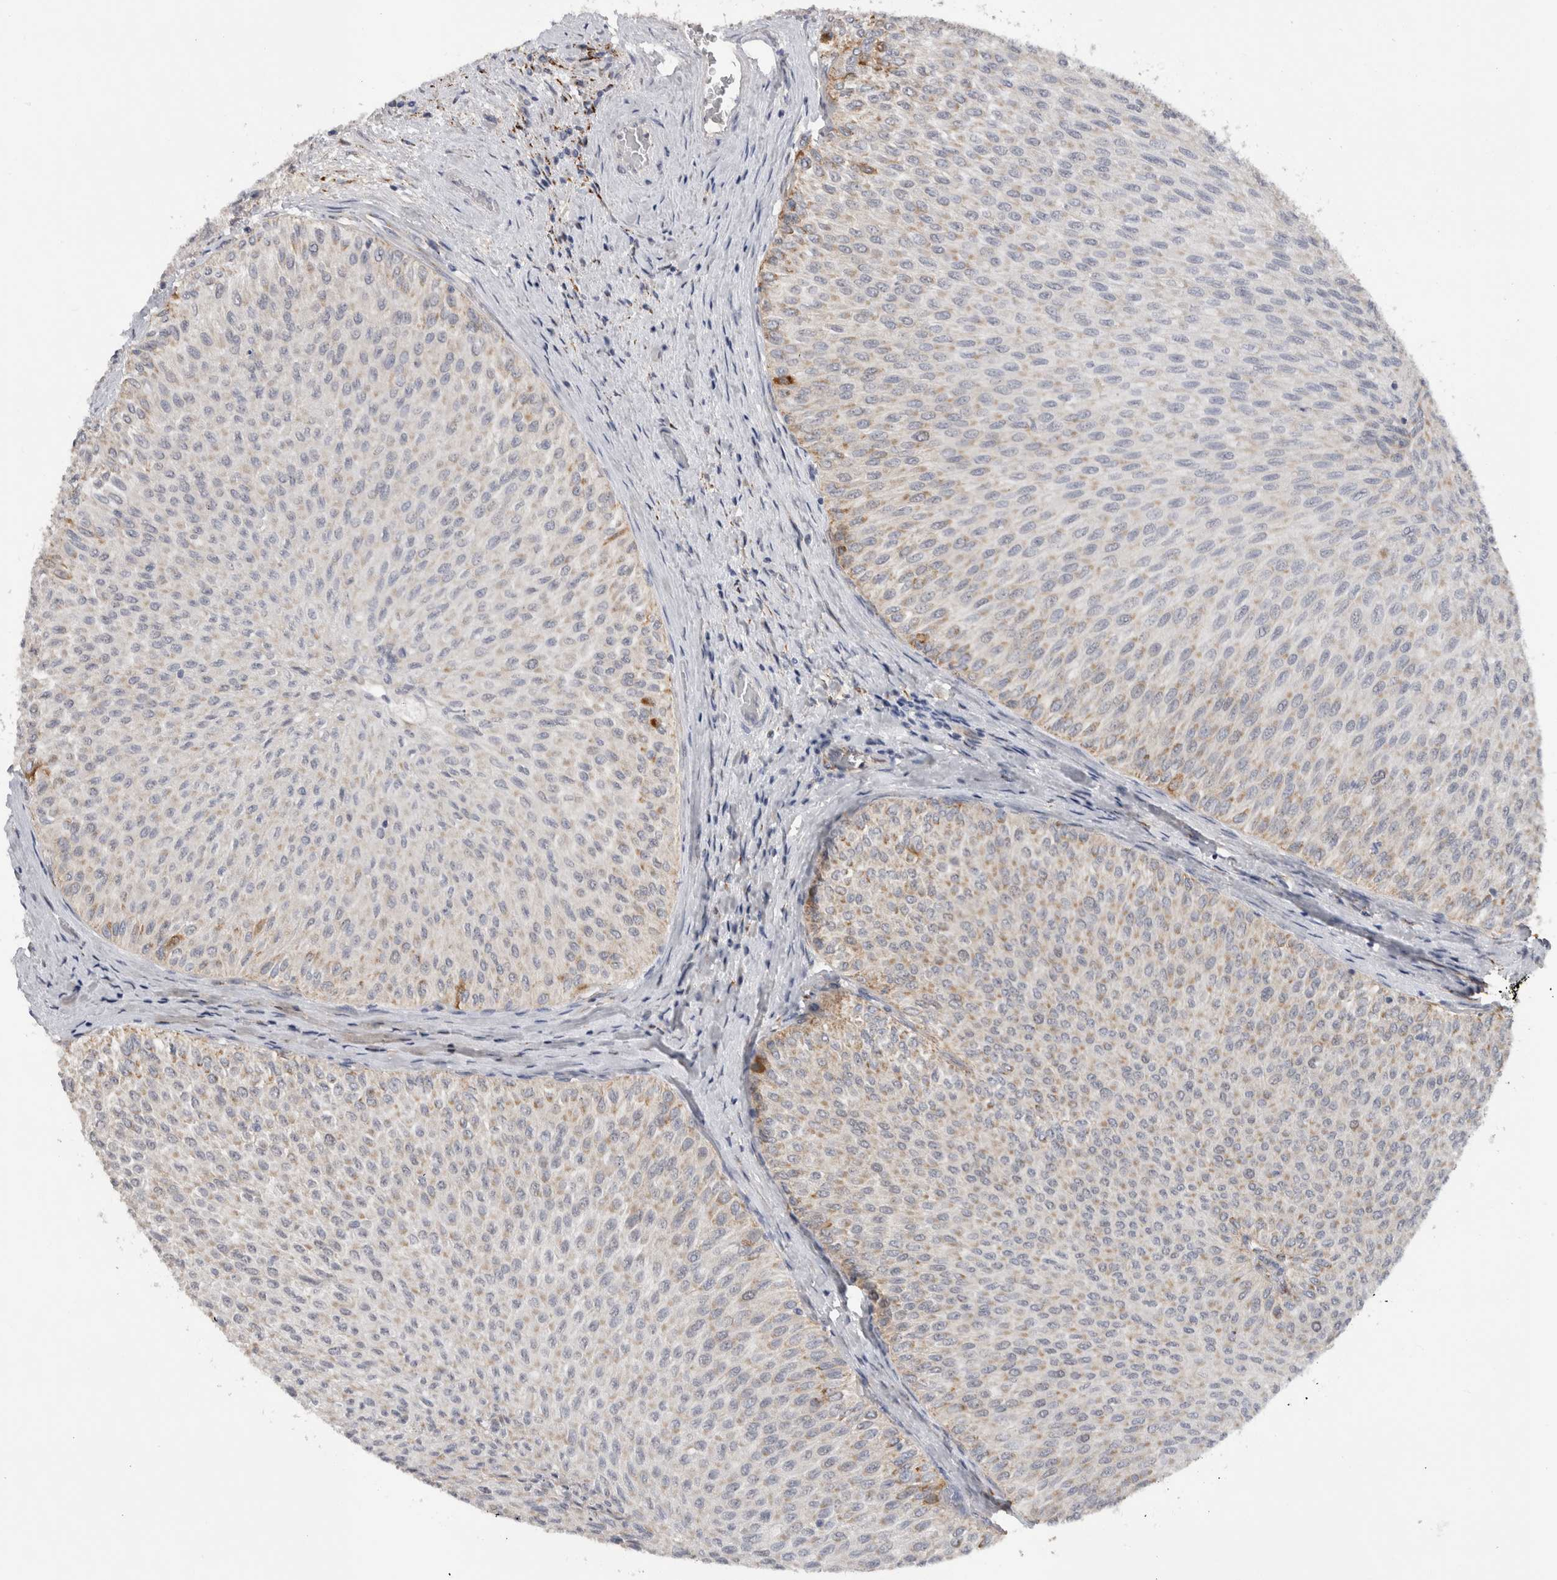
{"staining": {"intensity": "weak", "quantity": "25%-75%", "location": "cytoplasmic/membranous"}, "tissue": "urothelial cancer", "cell_type": "Tumor cells", "image_type": "cancer", "snomed": [{"axis": "morphology", "description": "Urothelial carcinoma, Low grade"}, {"axis": "topography", "description": "Urinary bladder"}], "caption": "Brown immunohistochemical staining in human urothelial carcinoma (low-grade) shows weak cytoplasmic/membranous positivity in about 25%-75% of tumor cells.", "gene": "DYRK2", "patient": {"sex": "male", "age": 78}}